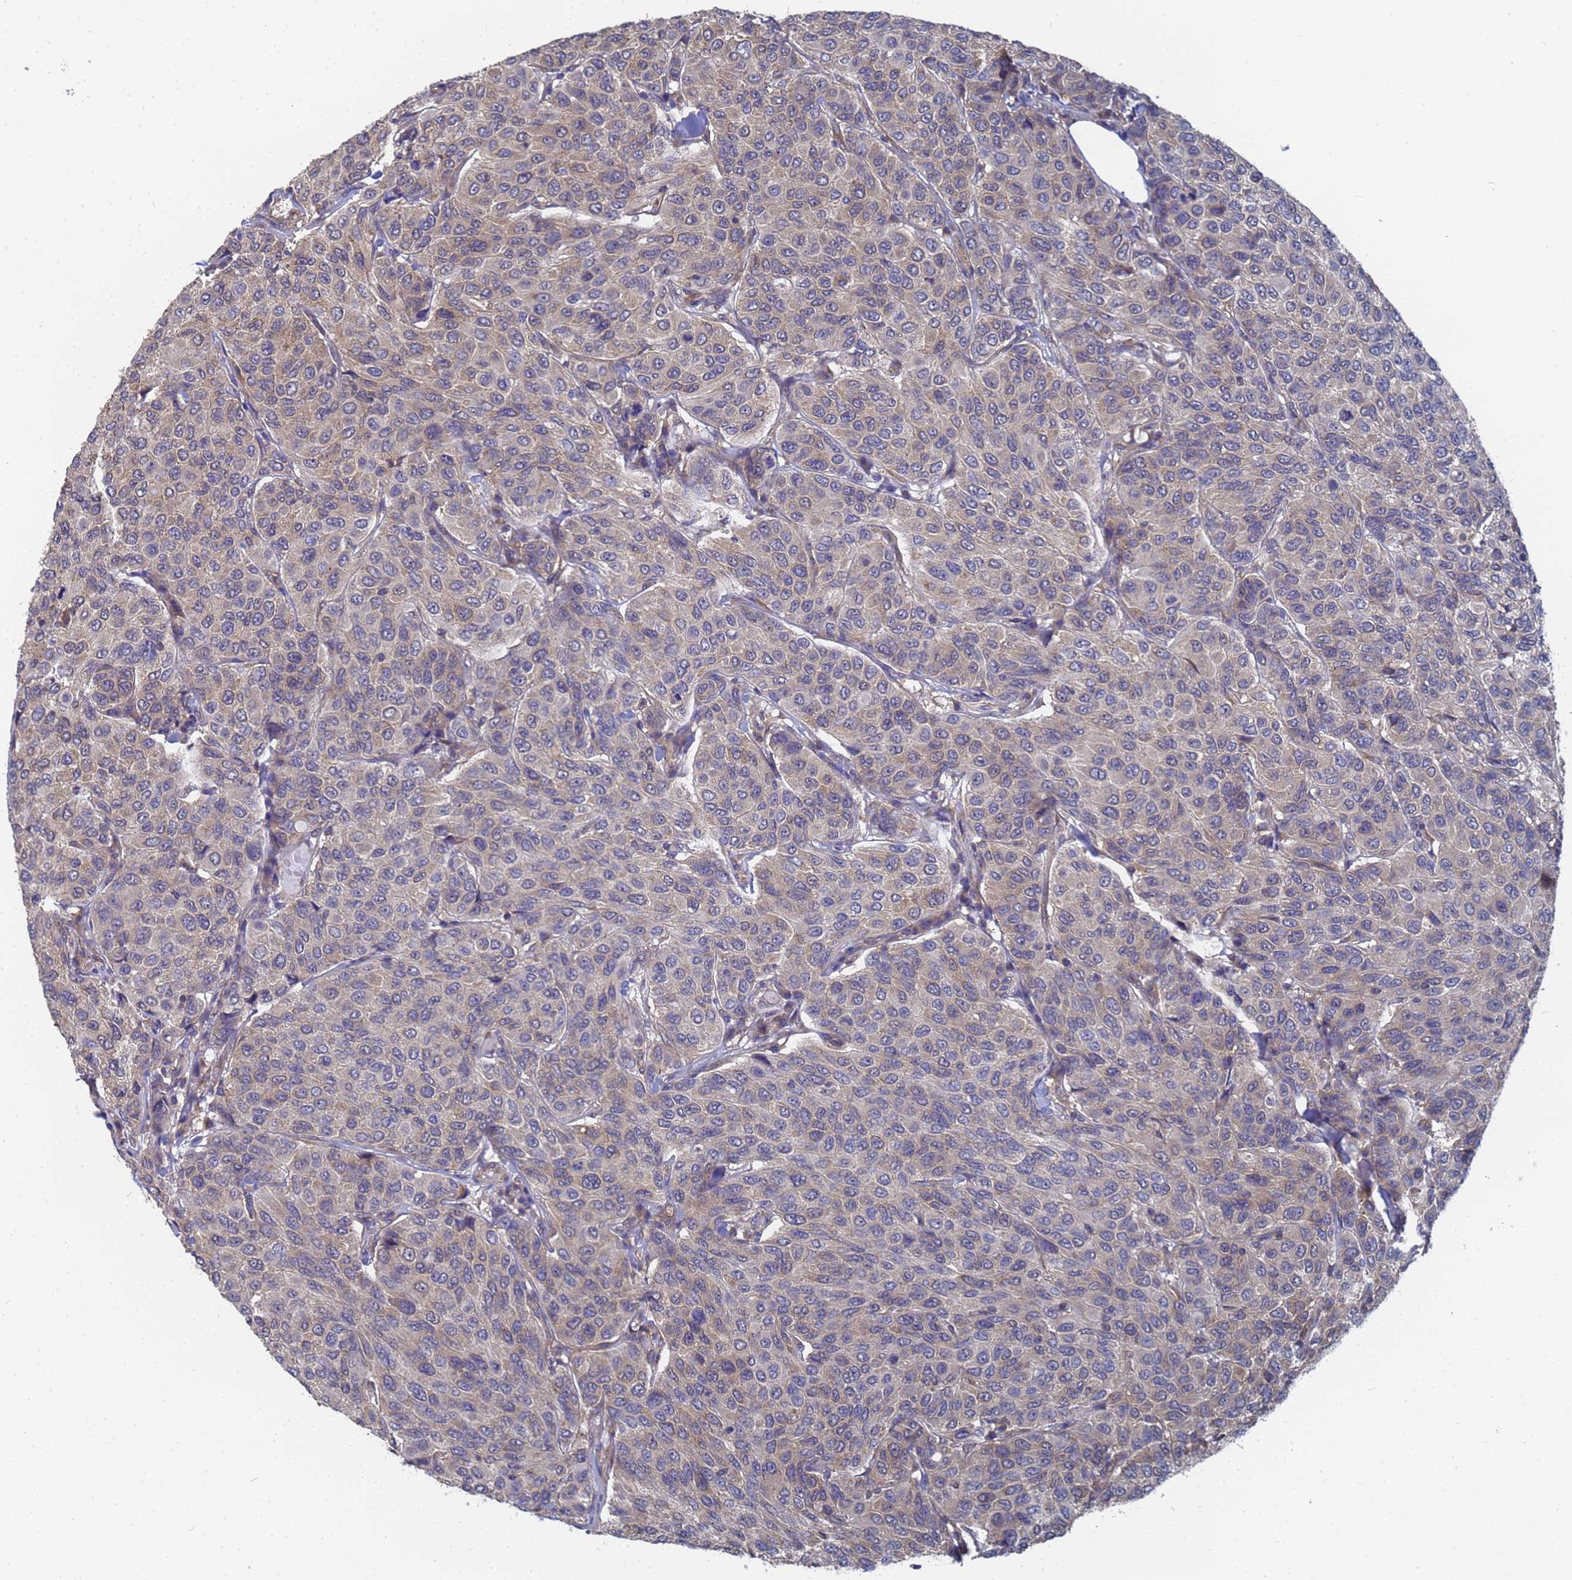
{"staining": {"intensity": "weak", "quantity": "<25%", "location": "cytoplasmic/membranous"}, "tissue": "breast cancer", "cell_type": "Tumor cells", "image_type": "cancer", "snomed": [{"axis": "morphology", "description": "Duct carcinoma"}, {"axis": "topography", "description": "Breast"}], "caption": "Immunohistochemistry micrograph of breast intraductal carcinoma stained for a protein (brown), which displays no positivity in tumor cells. (DAB immunohistochemistry, high magnification).", "gene": "ALS2CL", "patient": {"sex": "female", "age": 55}}